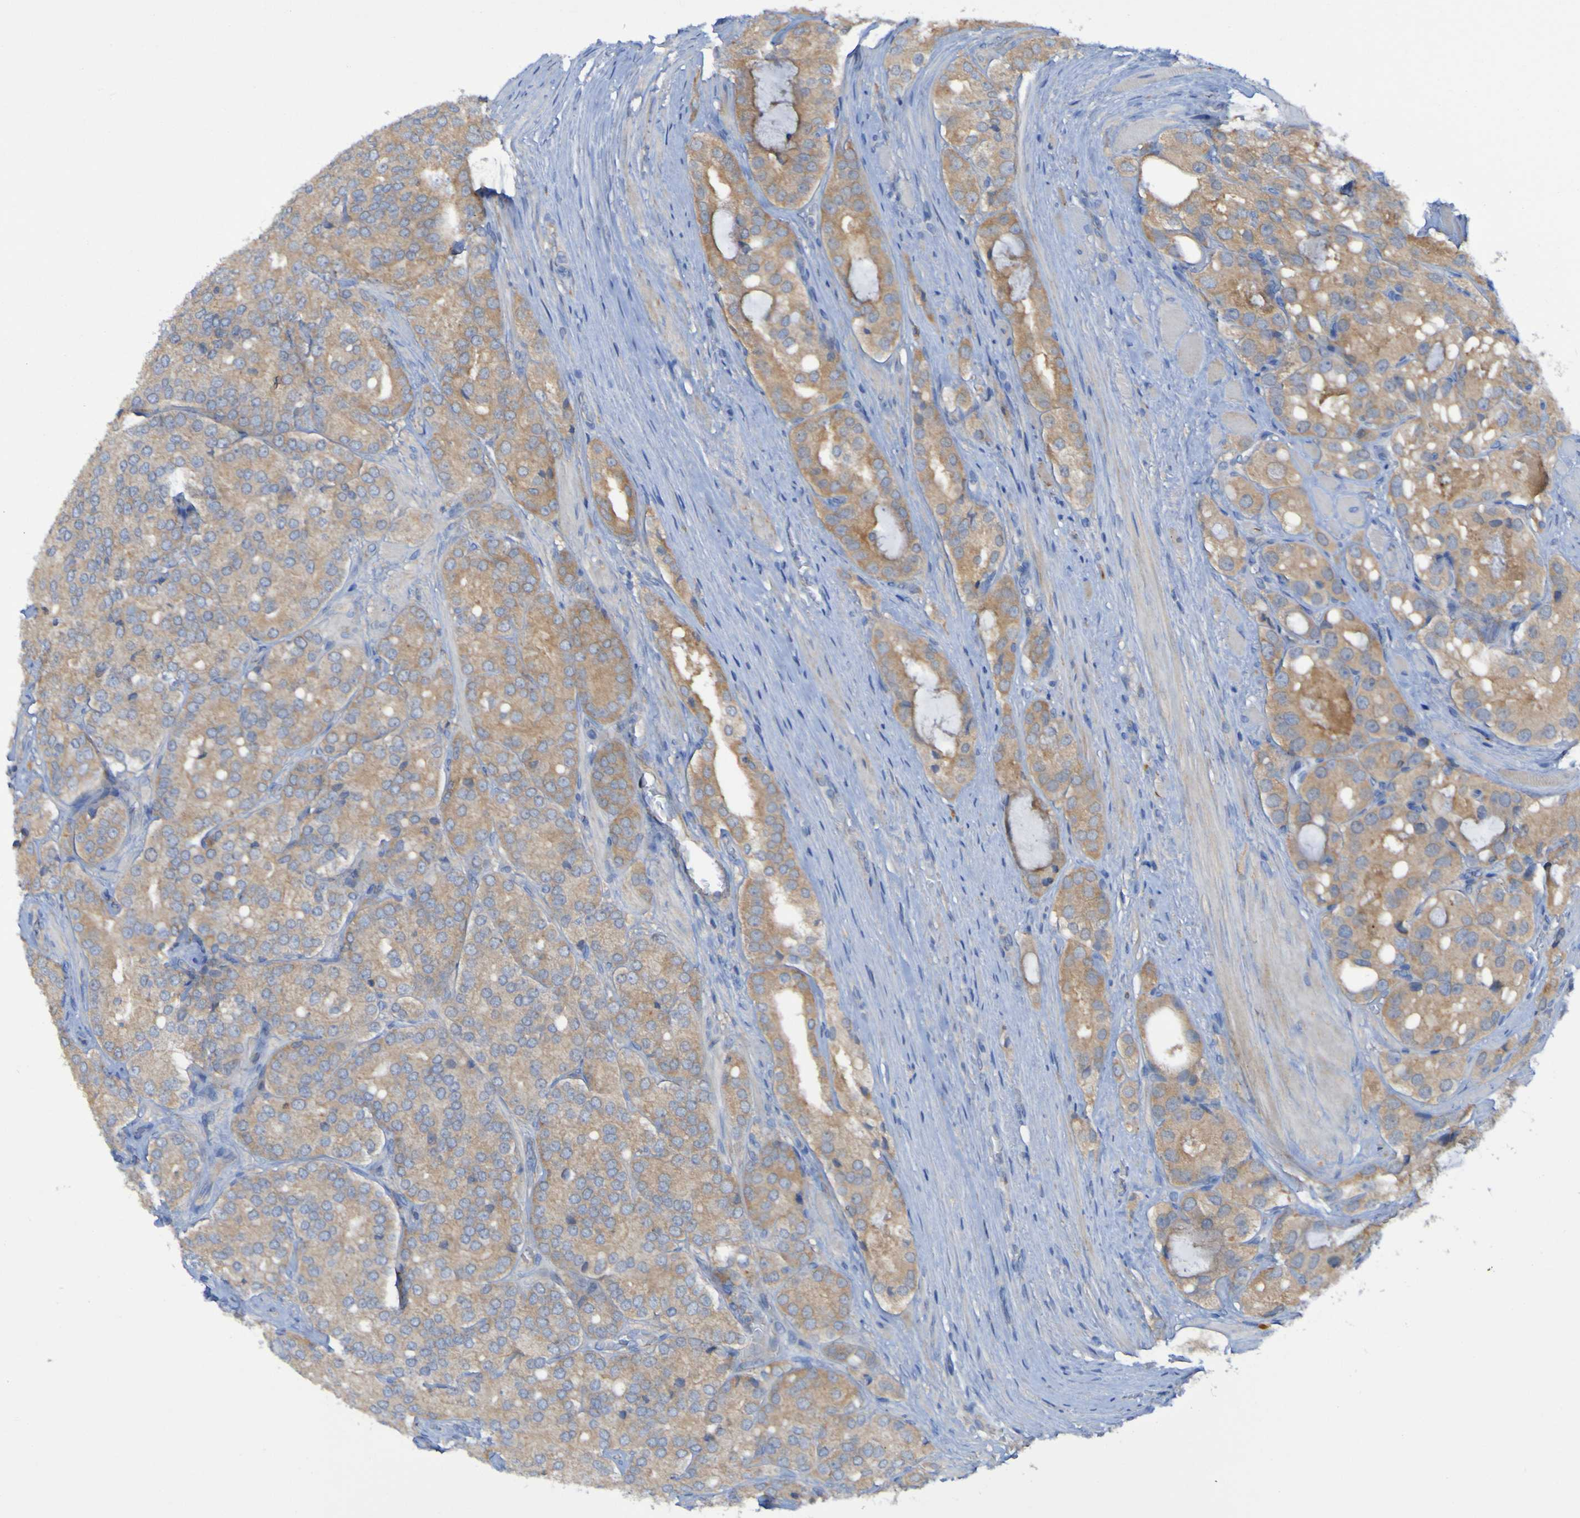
{"staining": {"intensity": "moderate", "quantity": ">75%", "location": "cytoplasmic/membranous"}, "tissue": "prostate cancer", "cell_type": "Tumor cells", "image_type": "cancer", "snomed": [{"axis": "morphology", "description": "Adenocarcinoma, High grade"}, {"axis": "topography", "description": "Prostate"}], "caption": "Brown immunohistochemical staining in human prostate cancer displays moderate cytoplasmic/membranous staining in approximately >75% of tumor cells. Nuclei are stained in blue.", "gene": "ARHGEF16", "patient": {"sex": "male", "age": 65}}